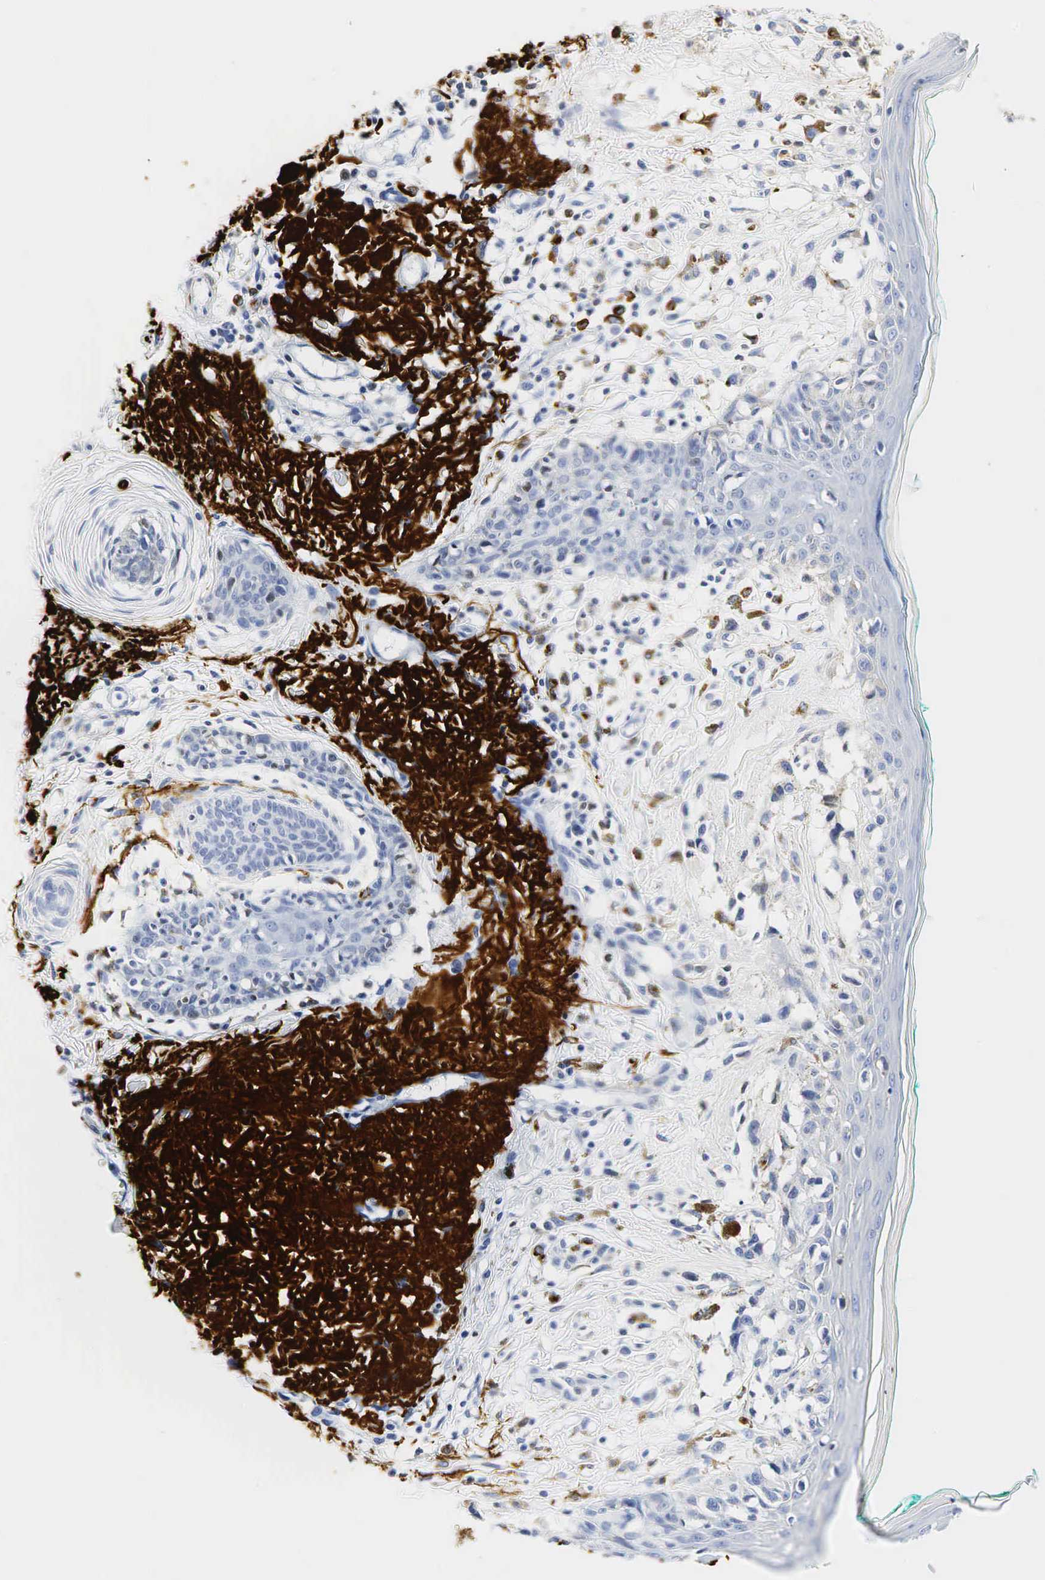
{"staining": {"intensity": "negative", "quantity": "none", "location": "none"}, "tissue": "melanoma", "cell_type": "Tumor cells", "image_type": "cancer", "snomed": [{"axis": "morphology", "description": "Malignant melanoma, NOS"}, {"axis": "topography", "description": "Skin"}], "caption": "Tumor cells are negative for protein expression in human malignant melanoma.", "gene": "LYZ", "patient": {"sex": "male", "age": 80}}